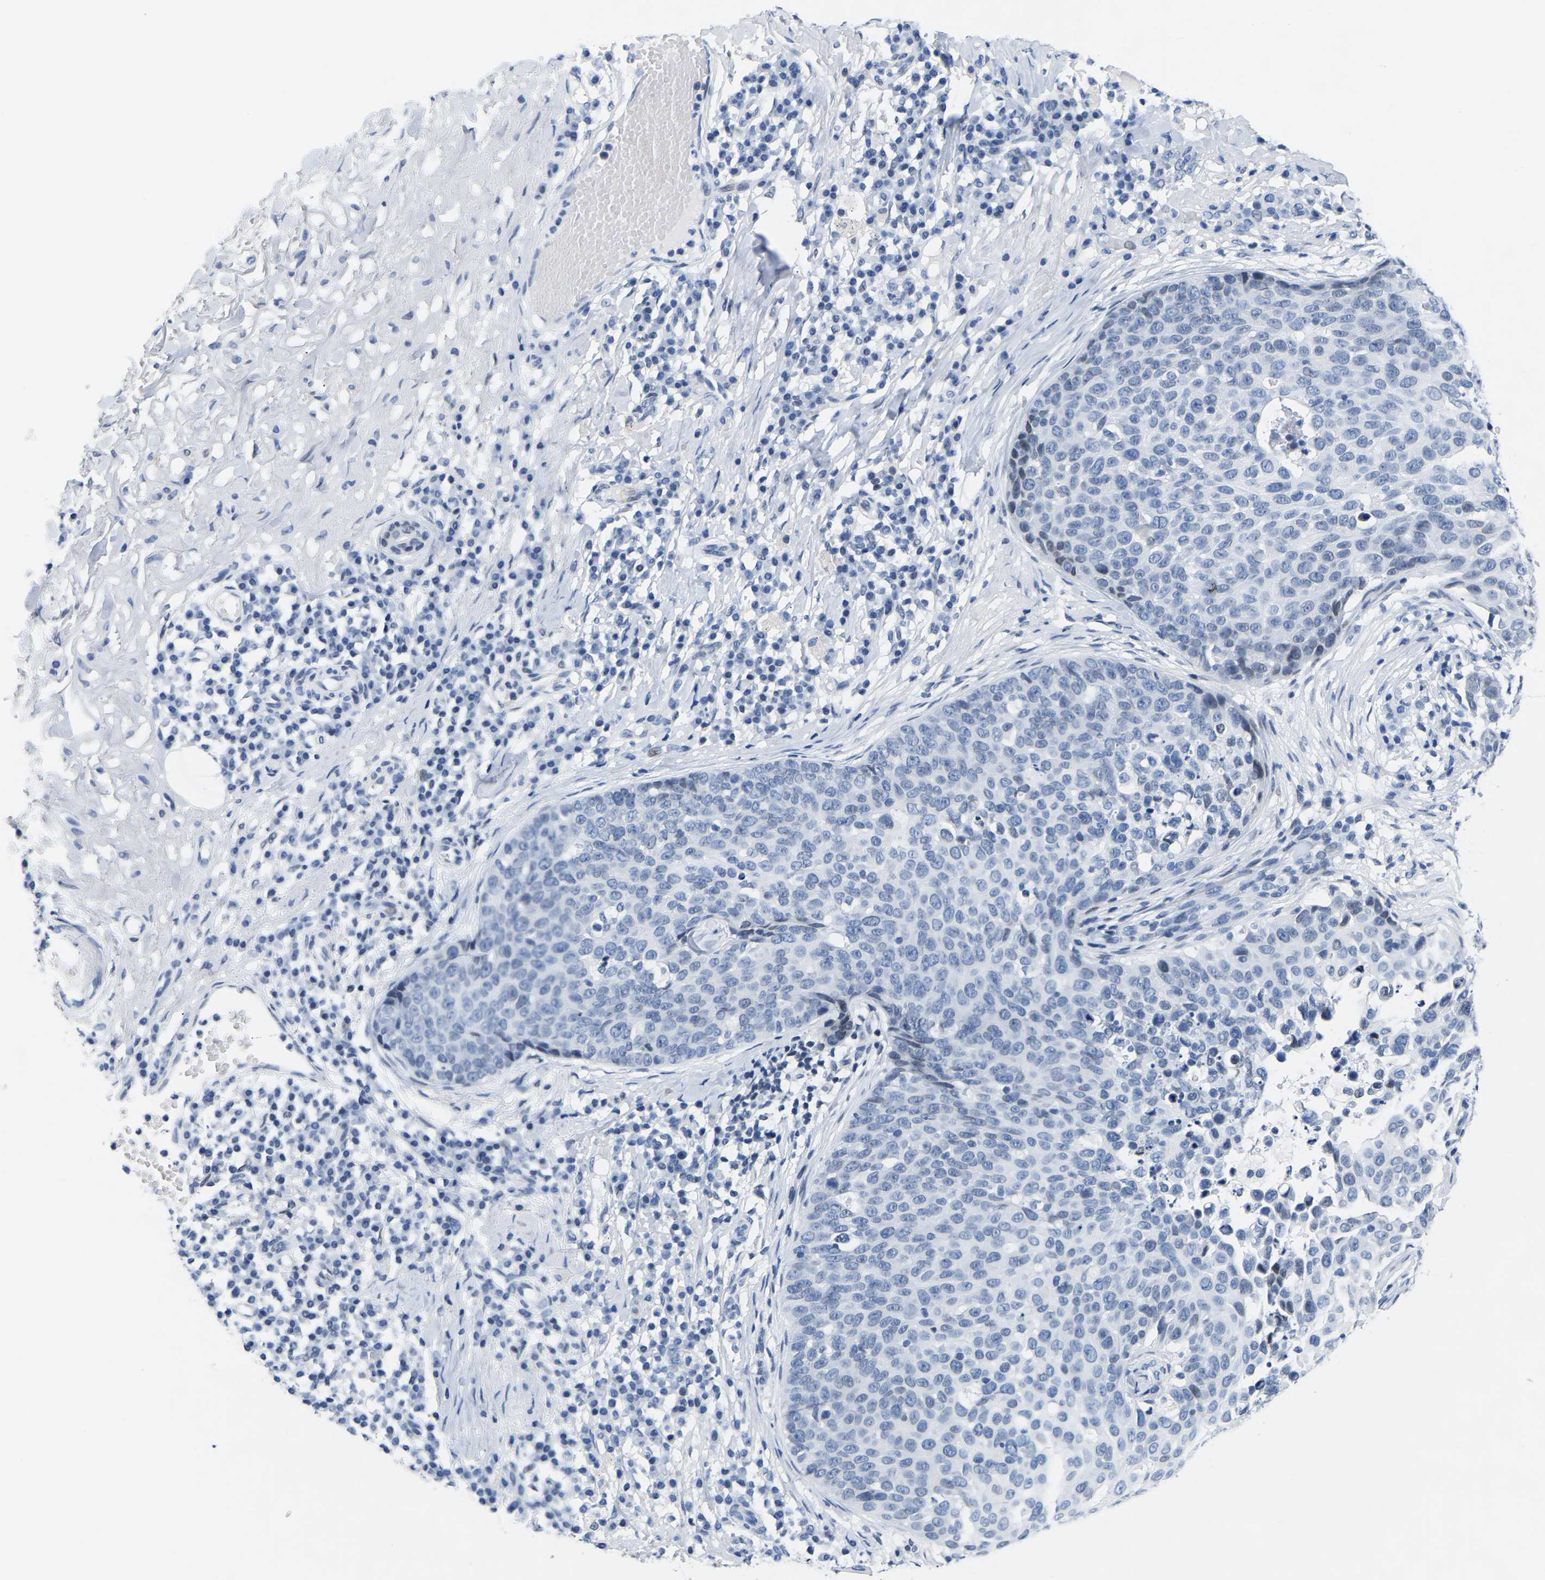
{"staining": {"intensity": "negative", "quantity": "none", "location": "none"}, "tissue": "skin cancer", "cell_type": "Tumor cells", "image_type": "cancer", "snomed": [{"axis": "morphology", "description": "Squamous cell carcinoma in situ, NOS"}, {"axis": "morphology", "description": "Squamous cell carcinoma, NOS"}, {"axis": "topography", "description": "Skin"}], "caption": "DAB immunohistochemical staining of skin cancer (squamous cell carcinoma in situ) exhibits no significant staining in tumor cells.", "gene": "UPK3A", "patient": {"sex": "male", "age": 93}}